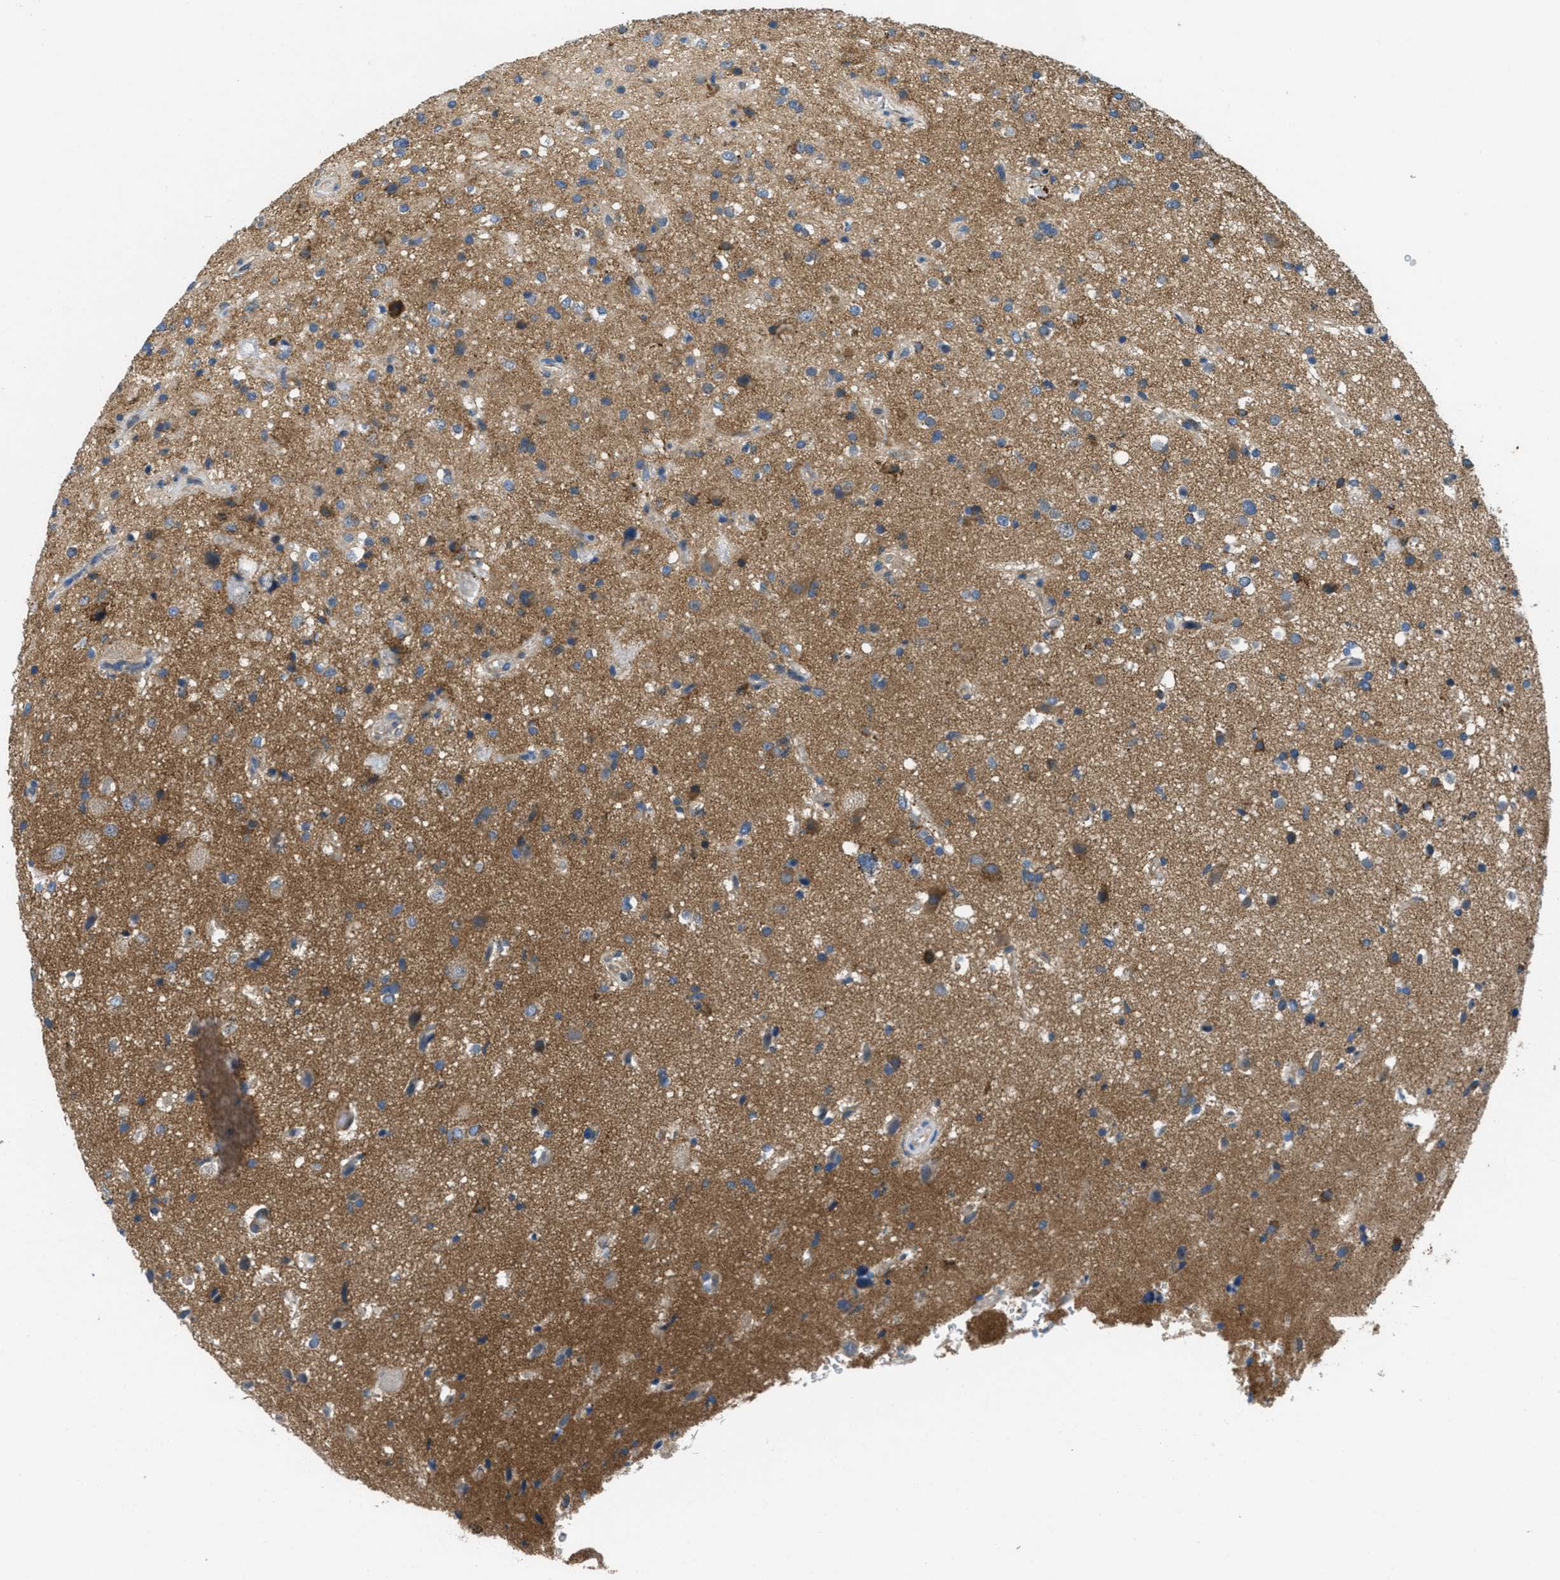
{"staining": {"intensity": "moderate", "quantity": "25%-75%", "location": "cytoplasmic/membranous"}, "tissue": "glioma", "cell_type": "Tumor cells", "image_type": "cancer", "snomed": [{"axis": "morphology", "description": "Glioma, malignant, High grade"}, {"axis": "topography", "description": "Brain"}], "caption": "Tumor cells exhibit medium levels of moderate cytoplasmic/membranous positivity in approximately 25%-75% of cells in human glioma. (DAB IHC, brown staining for protein, blue staining for nuclei).", "gene": "PIP5K1C", "patient": {"sex": "male", "age": 33}}